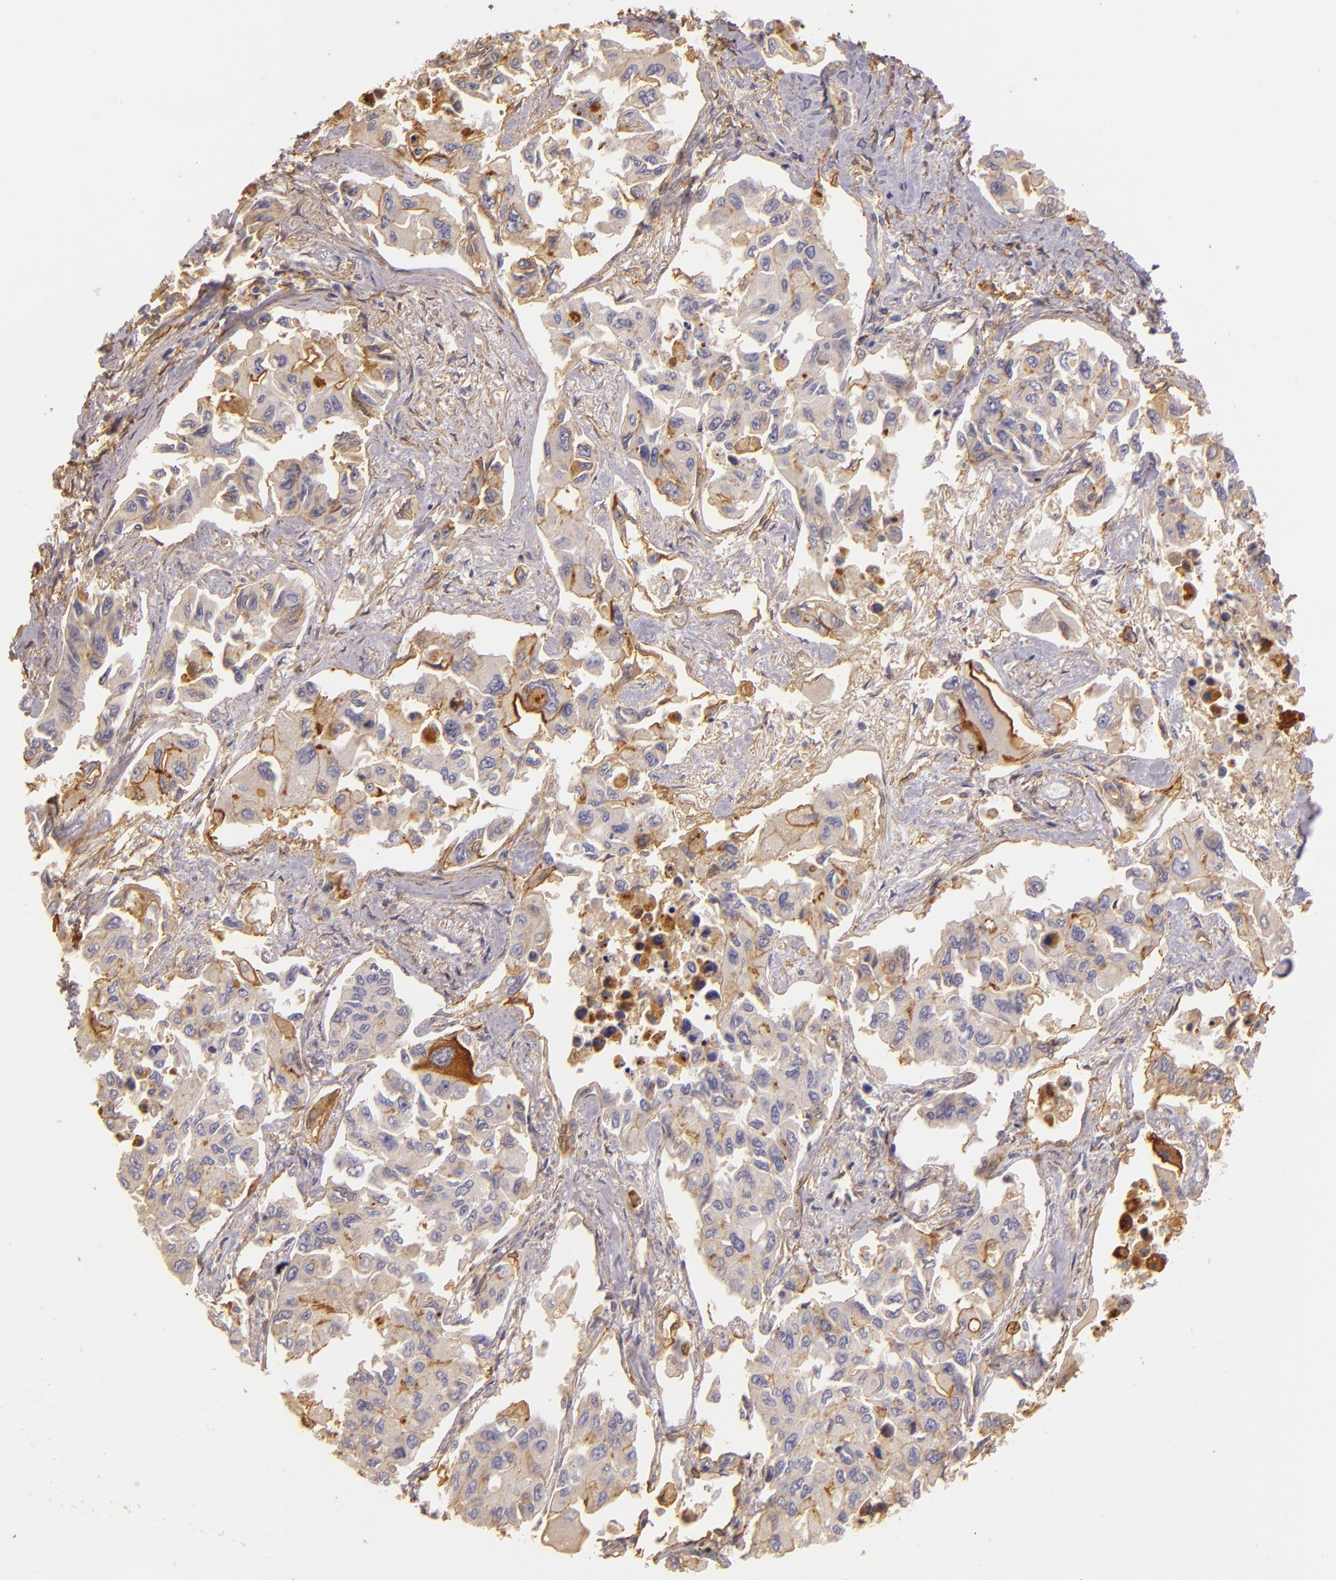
{"staining": {"intensity": "moderate", "quantity": "<25%", "location": "cytoplasmic/membranous"}, "tissue": "lung cancer", "cell_type": "Tumor cells", "image_type": "cancer", "snomed": [{"axis": "morphology", "description": "Adenocarcinoma, NOS"}, {"axis": "topography", "description": "Lung"}], "caption": "A micrograph showing moderate cytoplasmic/membranous expression in approximately <25% of tumor cells in lung cancer (adenocarcinoma), as visualized by brown immunohistochemical staining.", "gene": "CTSF", "patient": {"sex": "male", "age": 64}}